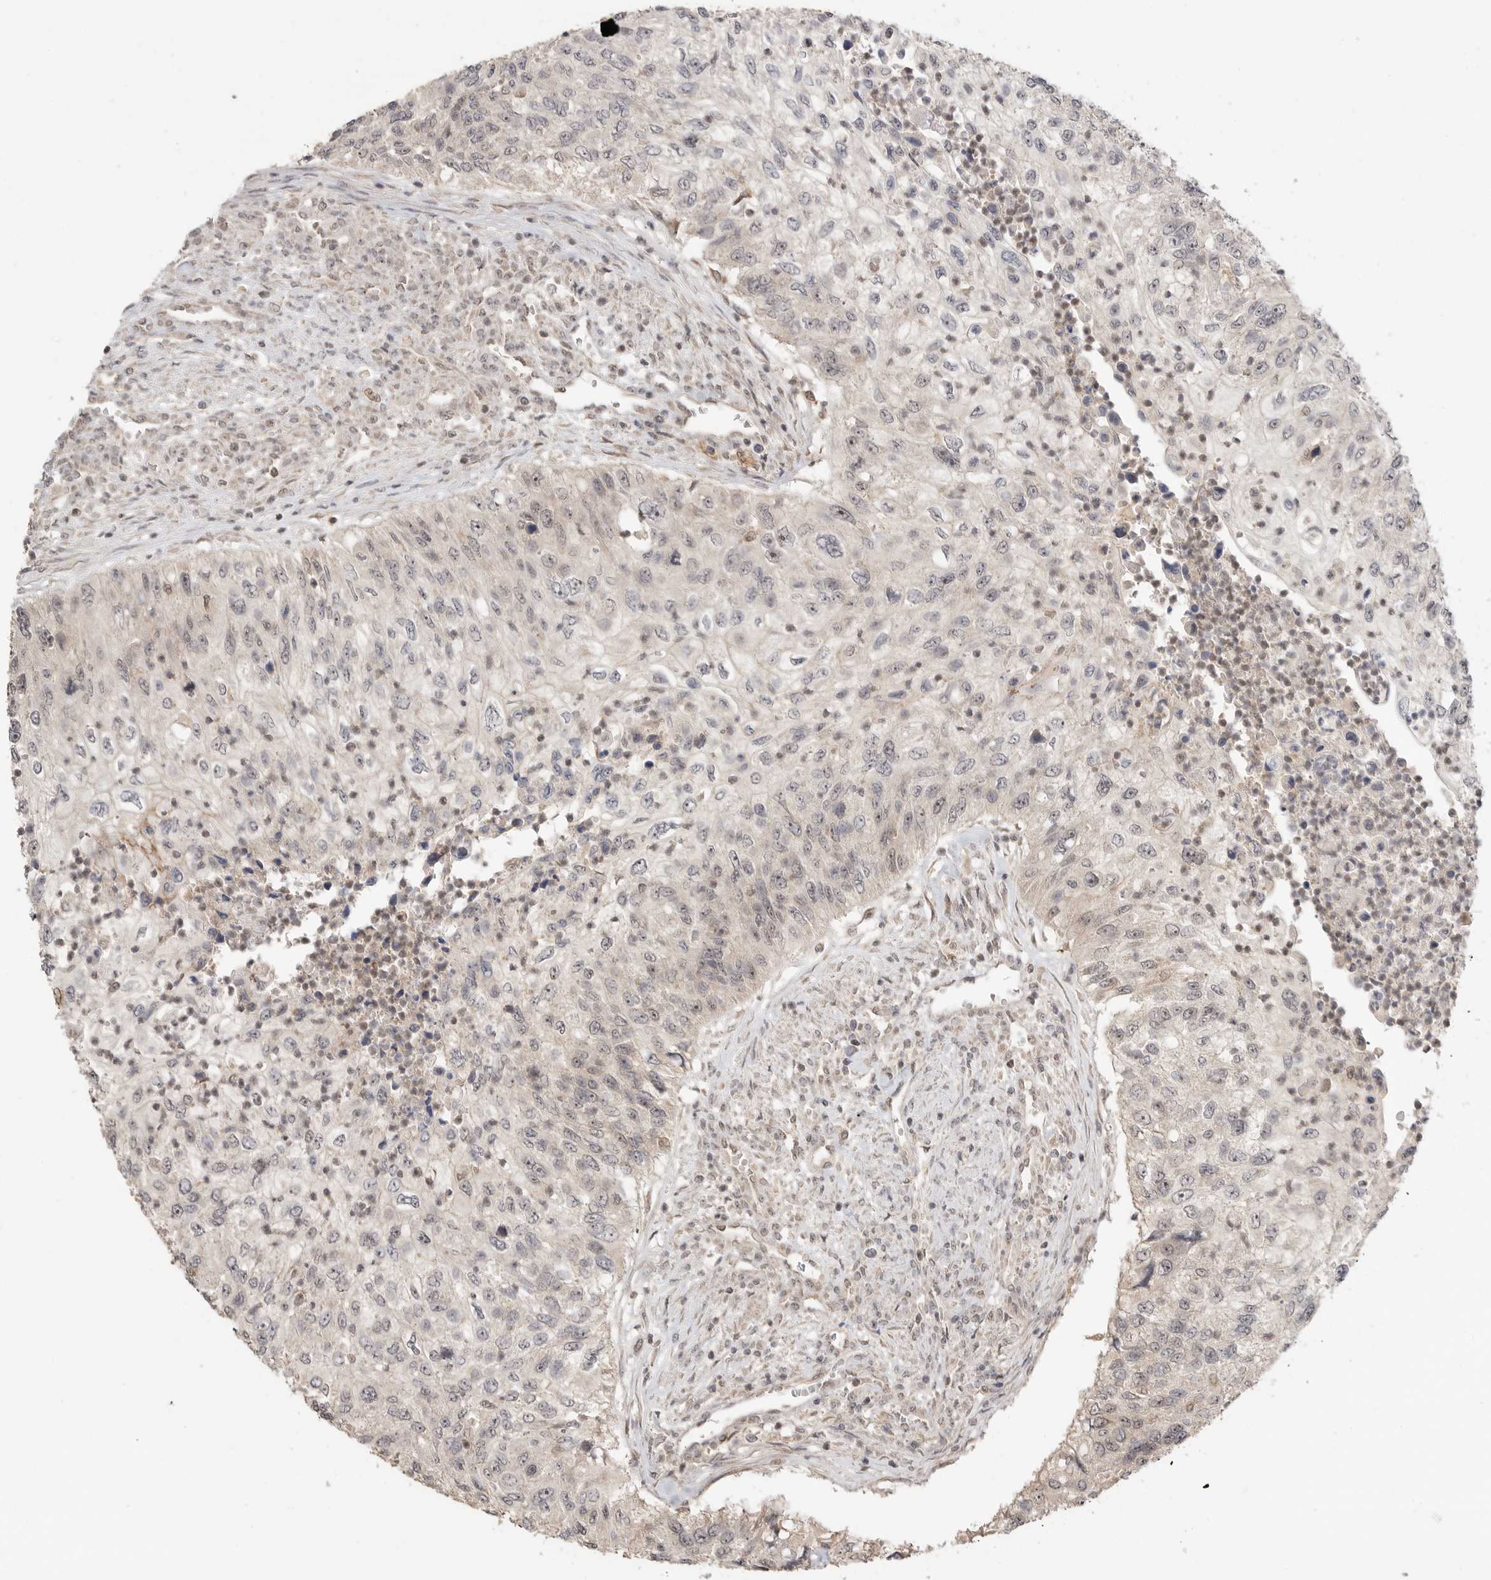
{"staining": {"intensity": "weak", "quantity": "<25%", "location": "cytoplasmic/membranous"}, "tissue": "urothelial cancer", "cell_type": "Tumor cells", "image_type": "cancer", "snomed": [{"axis": "morphology", "description": "Urothelial carcinoma, High grade"}, {"axis": "topography", "description": "Urinary bladder"}], "caption": "The image reveals no staining of tumor cells in urothelial cancer.", "gene": "ALKAL1", "patient": {"sex": "female", "age": 60}}